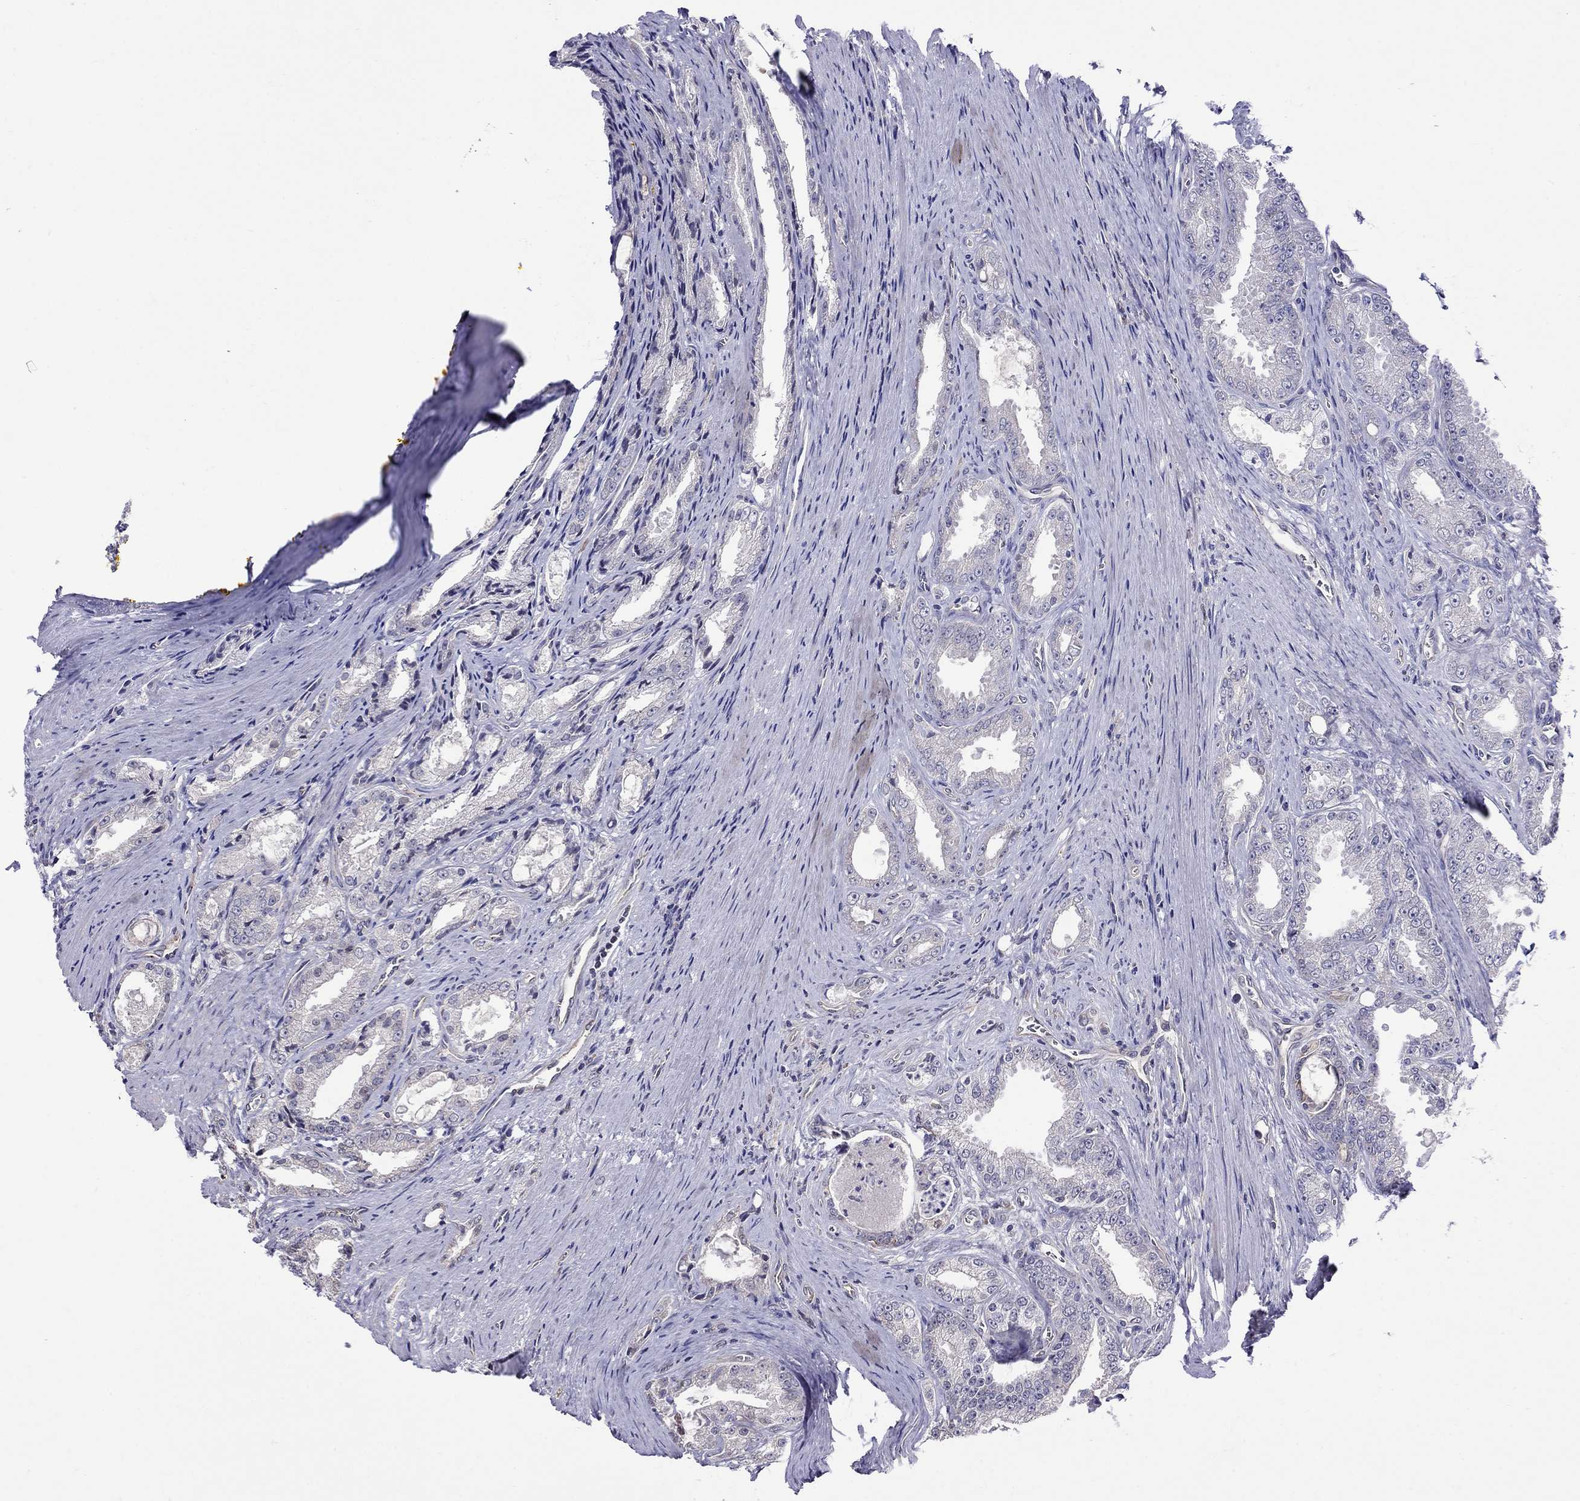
{"staining": {"intensity": "negative", "quantity": "none", "location": "none"}, "tissue": "prostate cancer", "cell_type": "Tumor cells", "image_type": "cancer", "snomed": [{"axis": "morphology", "description": "Adenocarcinoma, NOS"}, {"axis": "morphology", "description": "Adenocarcinoma, High grade"}, {"axis": "topography", "description": "Prostate"}], "caption": "Tumor cells are negative for protein expression in human prostate cancer. (Stains: DAB (3,3'-diaminobenzidine) immunohistochemistry with hematoxylin counter stain, Microscopy: brightfield microscopy at high magnification).", "gene": "ADAM28", "patient": {"sex": "male", "age": 70}}